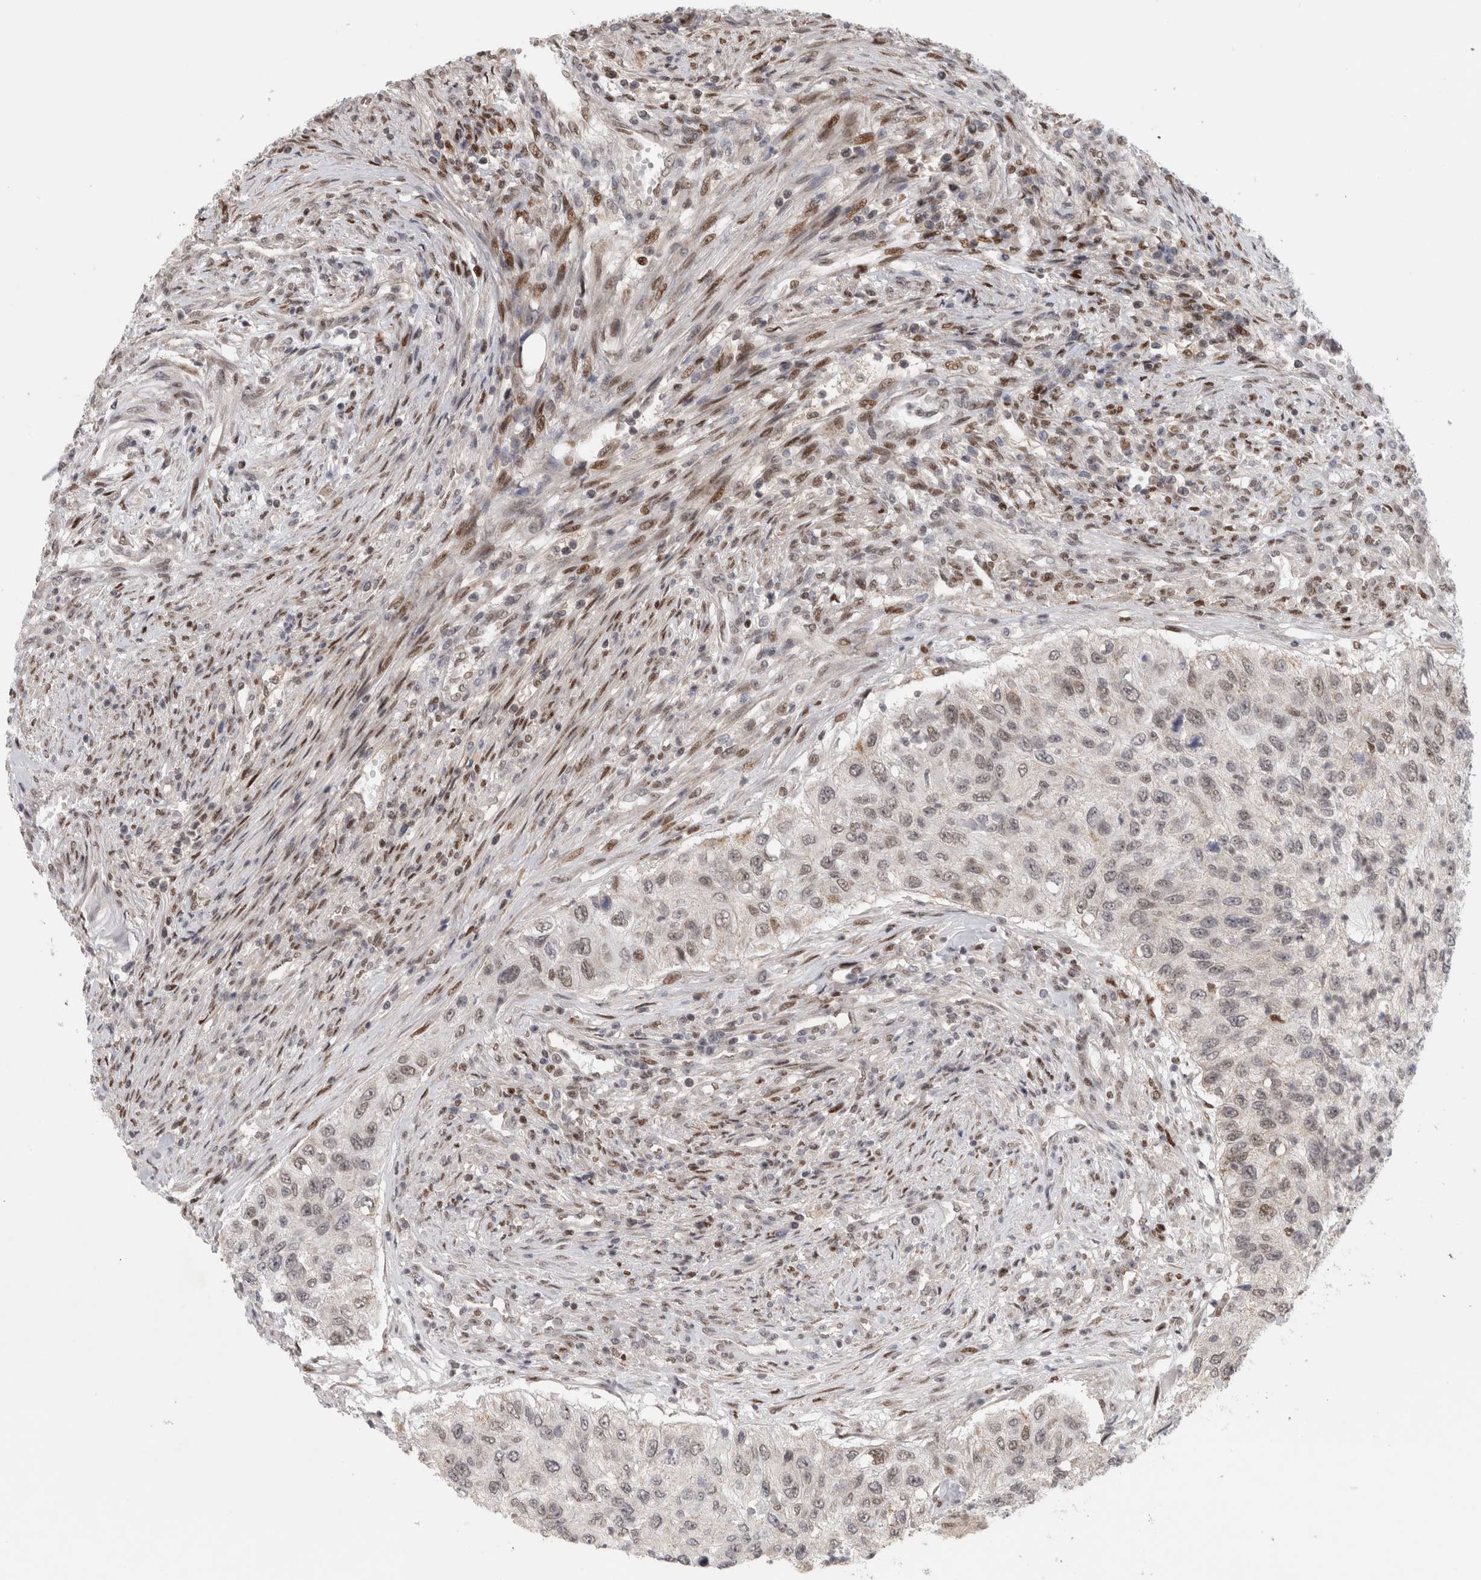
{"staining": {"intensity": "weak", "quantity": "25%-75%", "location": "nuclear"}, "tissue": "urothelial cancer", "cell_type": "Tumor cells", "image_type": "cancer", "snomed": [{"axis": "morphology", "description": "Urothelial carcinoma, High grade"}, {"axis": "topography", "description": "Urinary bladder"}], "caption": "Protein staining by immunohistochemistry (IHC) shows weak nuclear expression in approximately 25%-75% of tumor cells in urothelial carcinoma (high-grade).", "gene": "SRARP", "patient": {"sex": "female", "age": 60}}